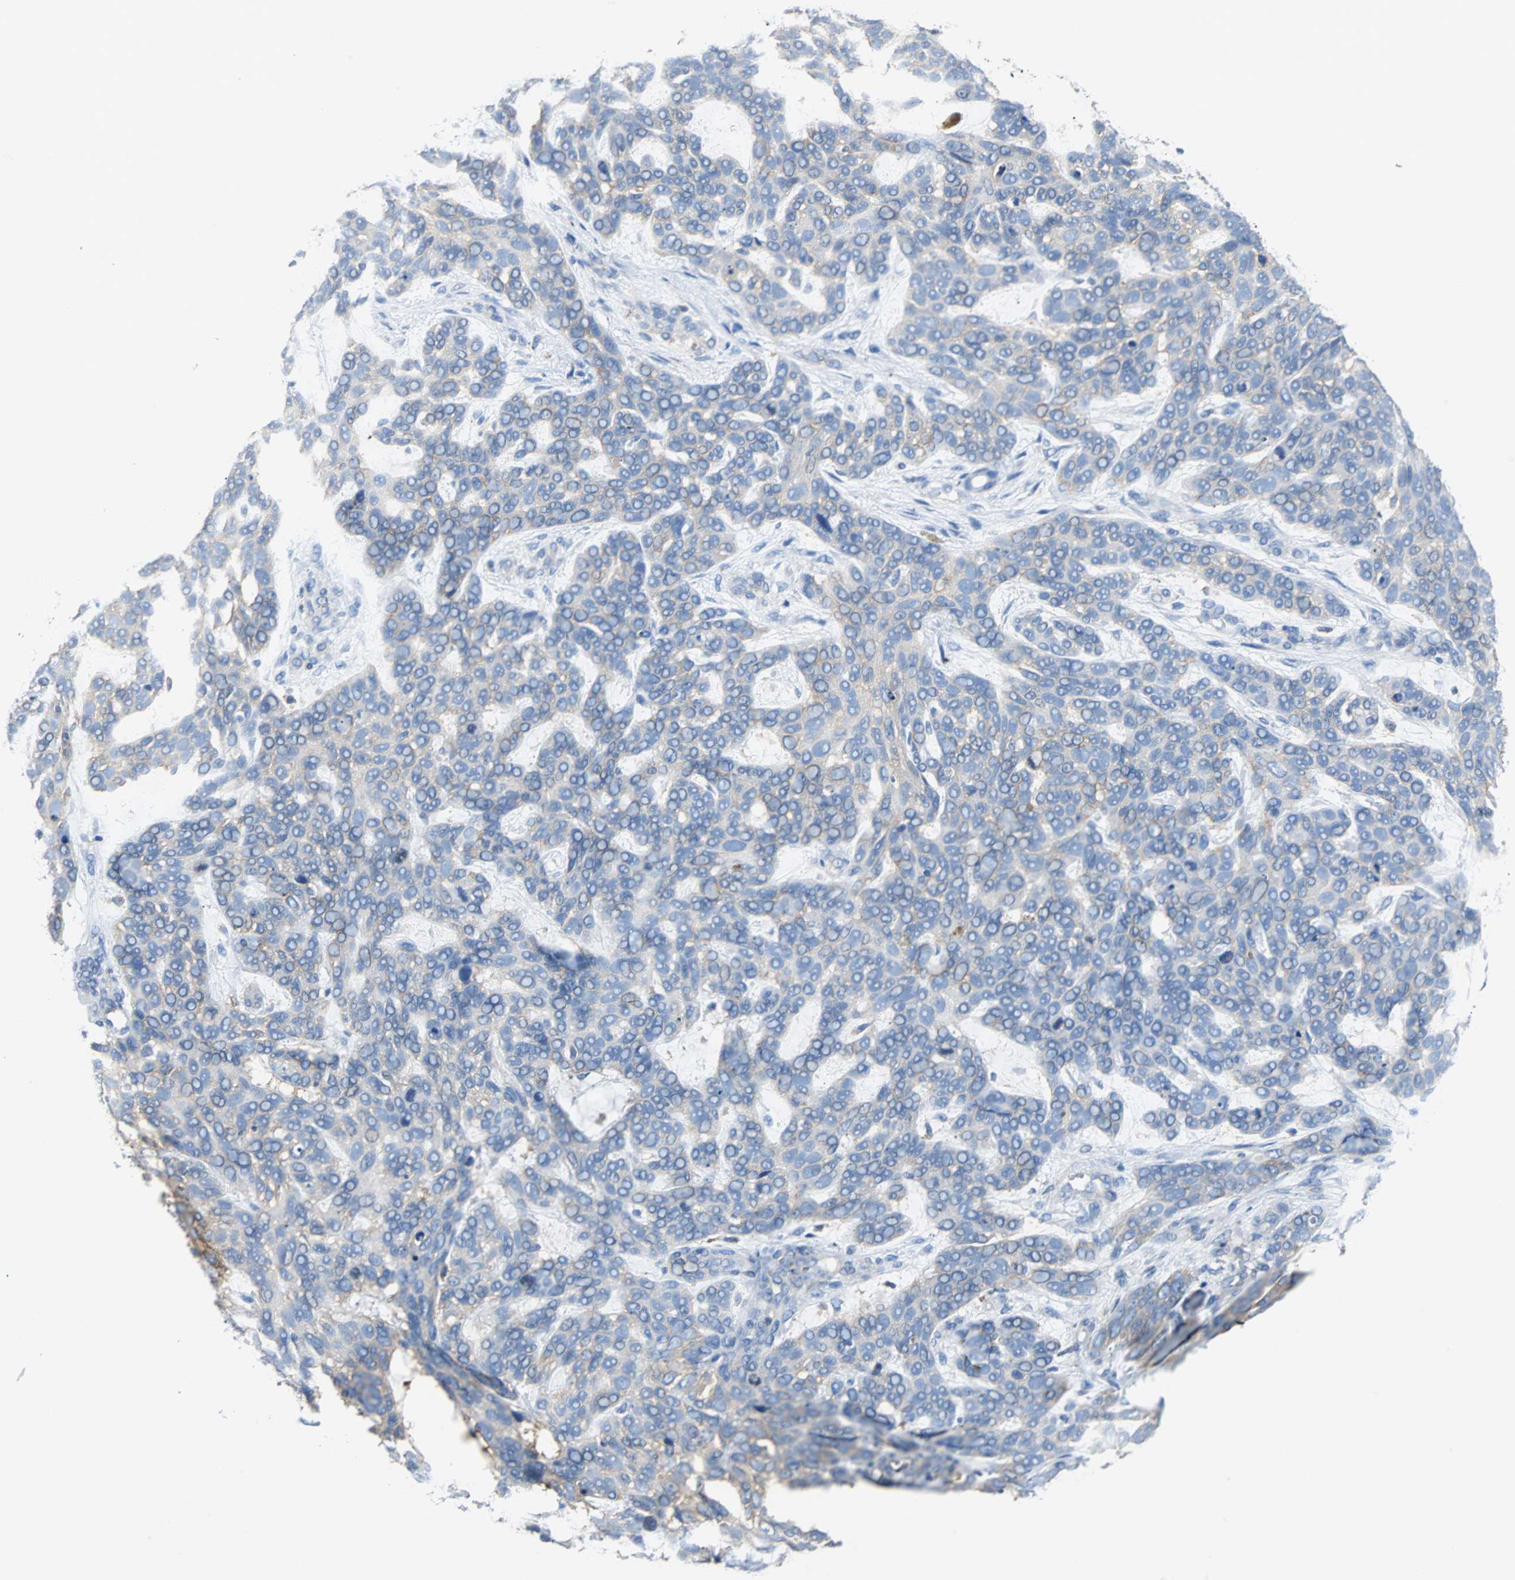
{"staining": {"intensity": "weak", "quantity": "25%-75%", "location": "cytoplasmic/membranous"}, "tissue": "skin cancer", "cell_type": "Tumor cells", "image_type": "cancer", "snomed": [{"axis": "morphology", "description": "Basal cell carcinoma"}, {"axis": "topography", "description": "Skin"}], "caption": "DAB immunohistochemical staining of human skin cancer exhibits weak cytoplasmic/membranous protein positivity in approximately 25%-75% of tumor cells.", "gene": "TSC22D4", "patient": {"sex": "male", "age": 87}}